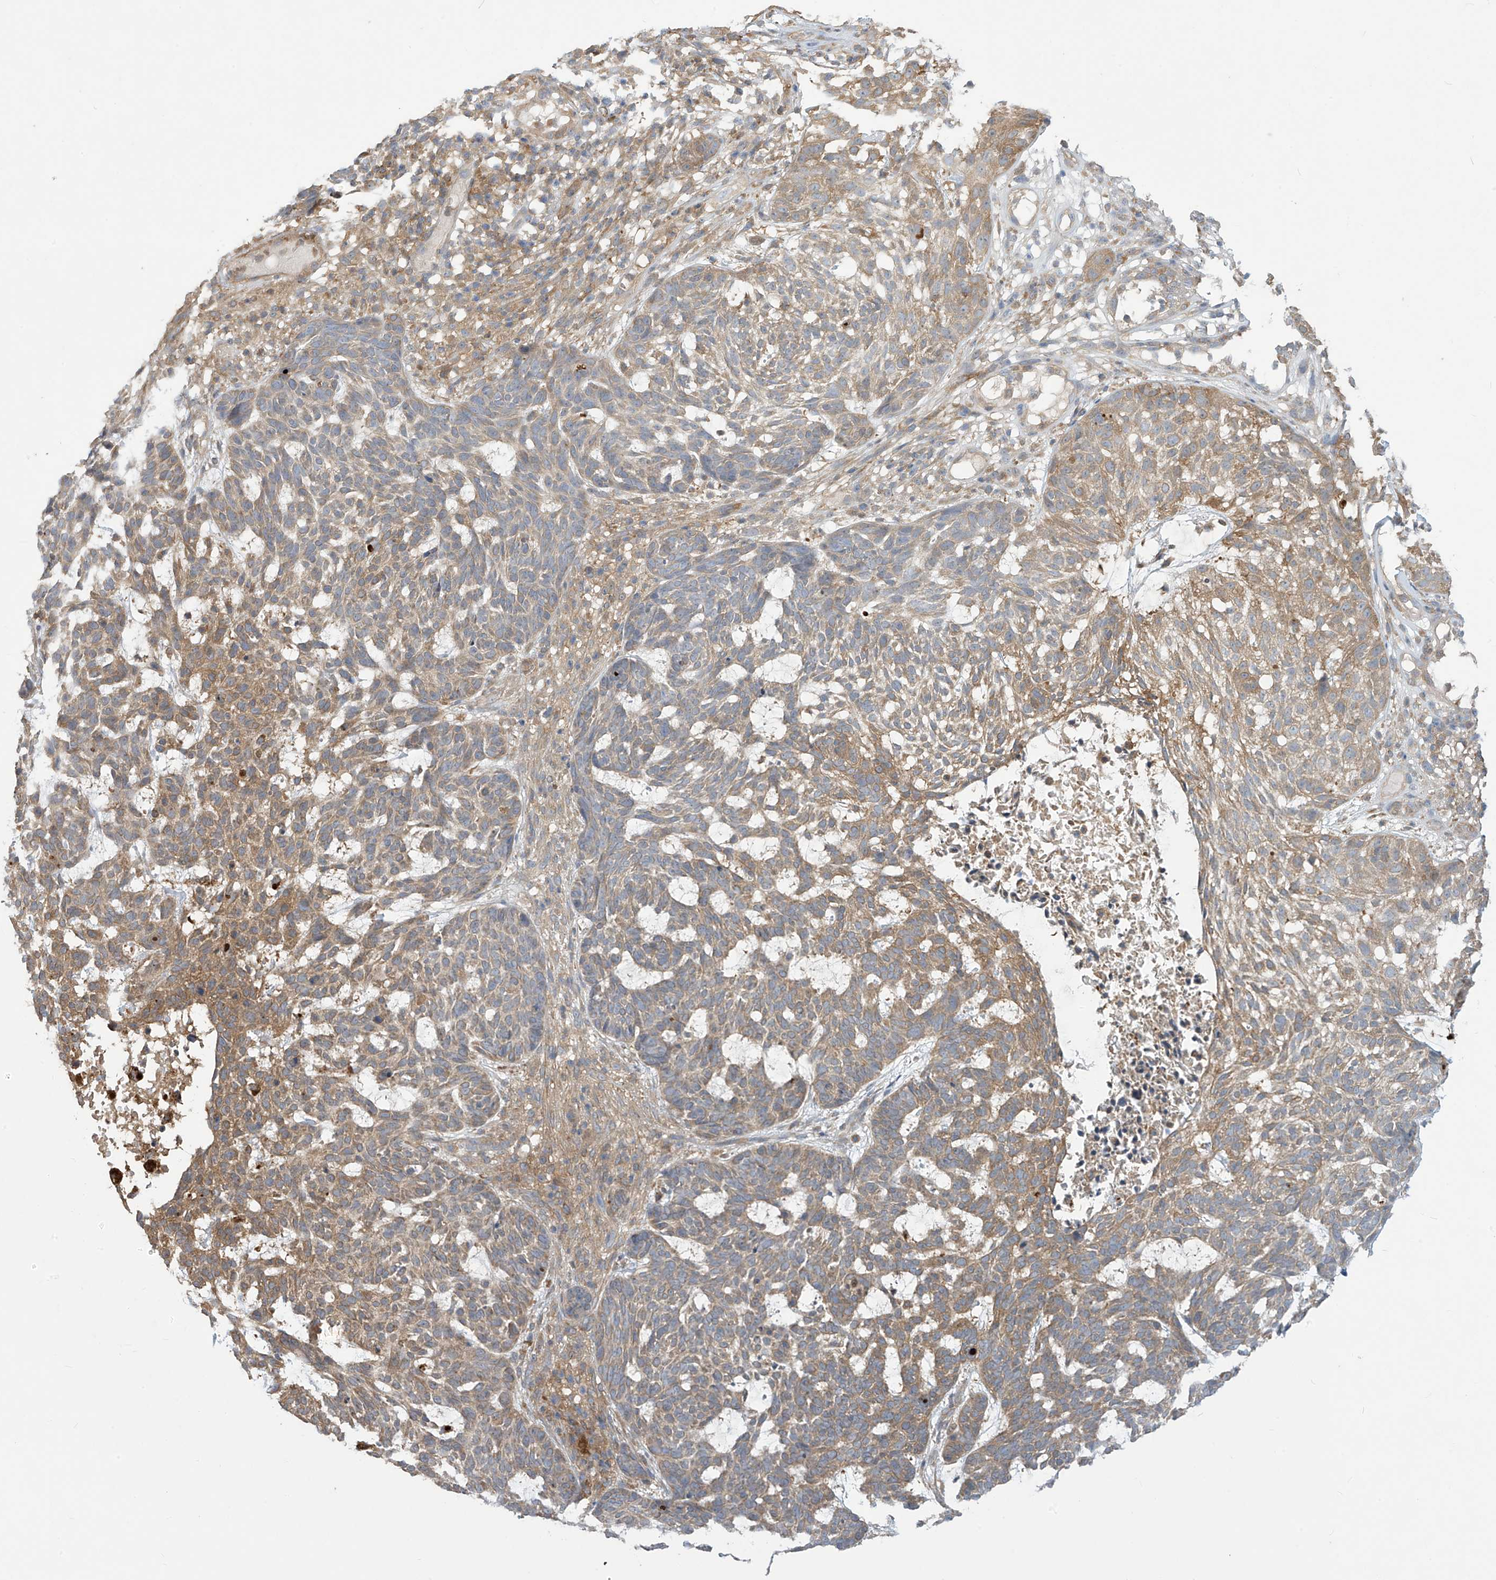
{"staining": {"intensity": "moderate", "quantity": ">75%", "location": "cytoplasmic/membranous"}, "tissue": "skin cancer", "cell_type": "Tumor cells", "image_type": "cancer", "snomed": [{"axis": "morphology", "description": "Basal cell carcinoma"}, {"axis": "topography", "description": "Skin"}], "caption": "Skin cancer (basal cell carcinoma) stained with a protein marker demonstrates moderate staining in tumor cells.", "gene": "ADI1", "patient": {"sex": "male", "age": 85}}